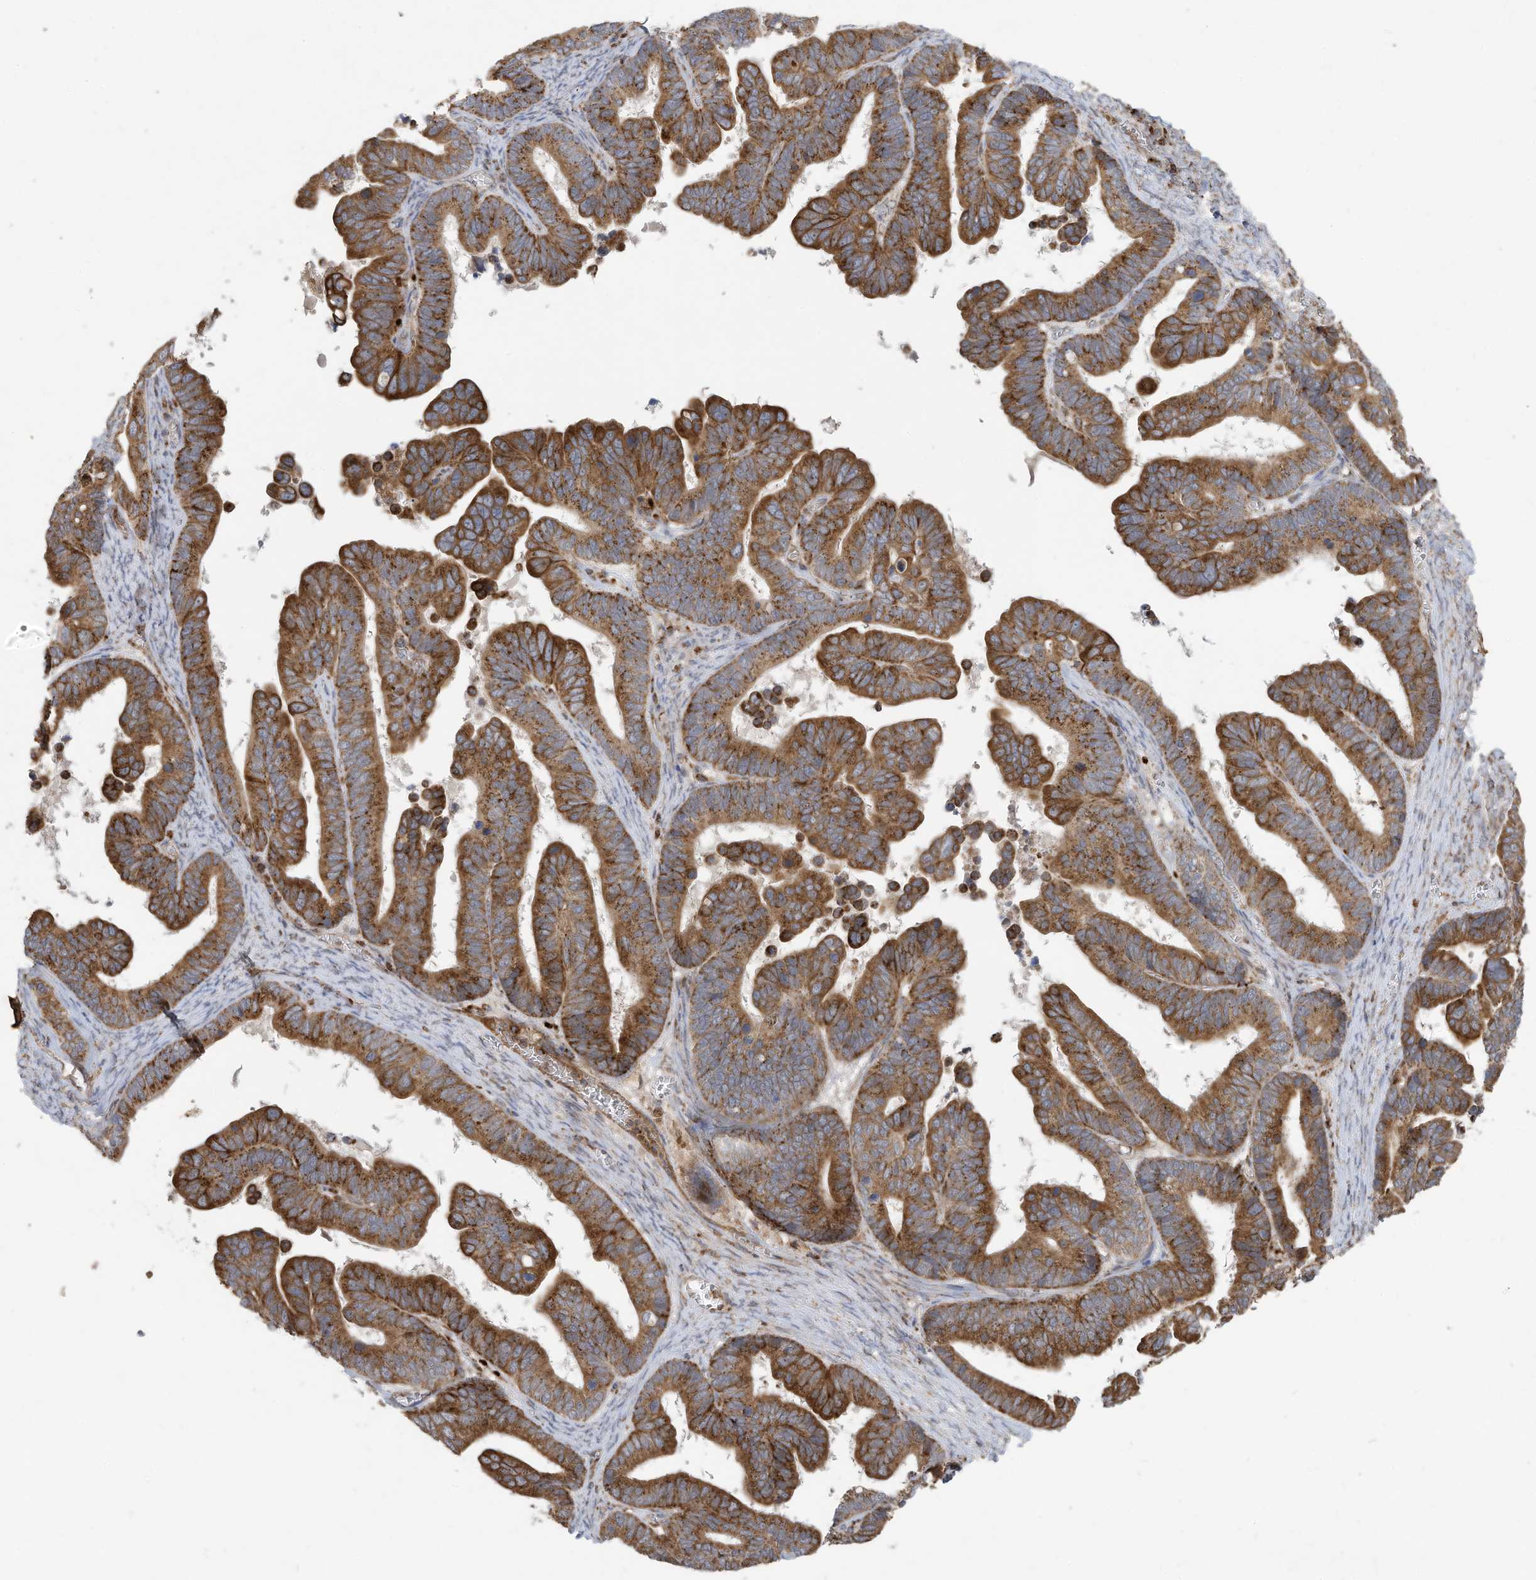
{"staining": {"intensity": "moderate", "quantity": ">75%", "location": "cytoplasmic/membranous"}, "tissue": "ovarian cancer", "cell_type": "Tumor cells", "image_type": "cancer", "snomed": [{"axis": "morphology", "description": "Cystadenocarcinoma, serous, NOS"}, {"axis": "topography", "description": "Ovary"}], "caption": "Ovarian cancer (serous cystadenocarcinoma) stained for a protein (brown) demonstrates moderate cytoplasmic/membranous positive staining in approximately >75% of tumor cells.", "gene": "C2orf74", "patient": {"sex": "female", "age": 56}}